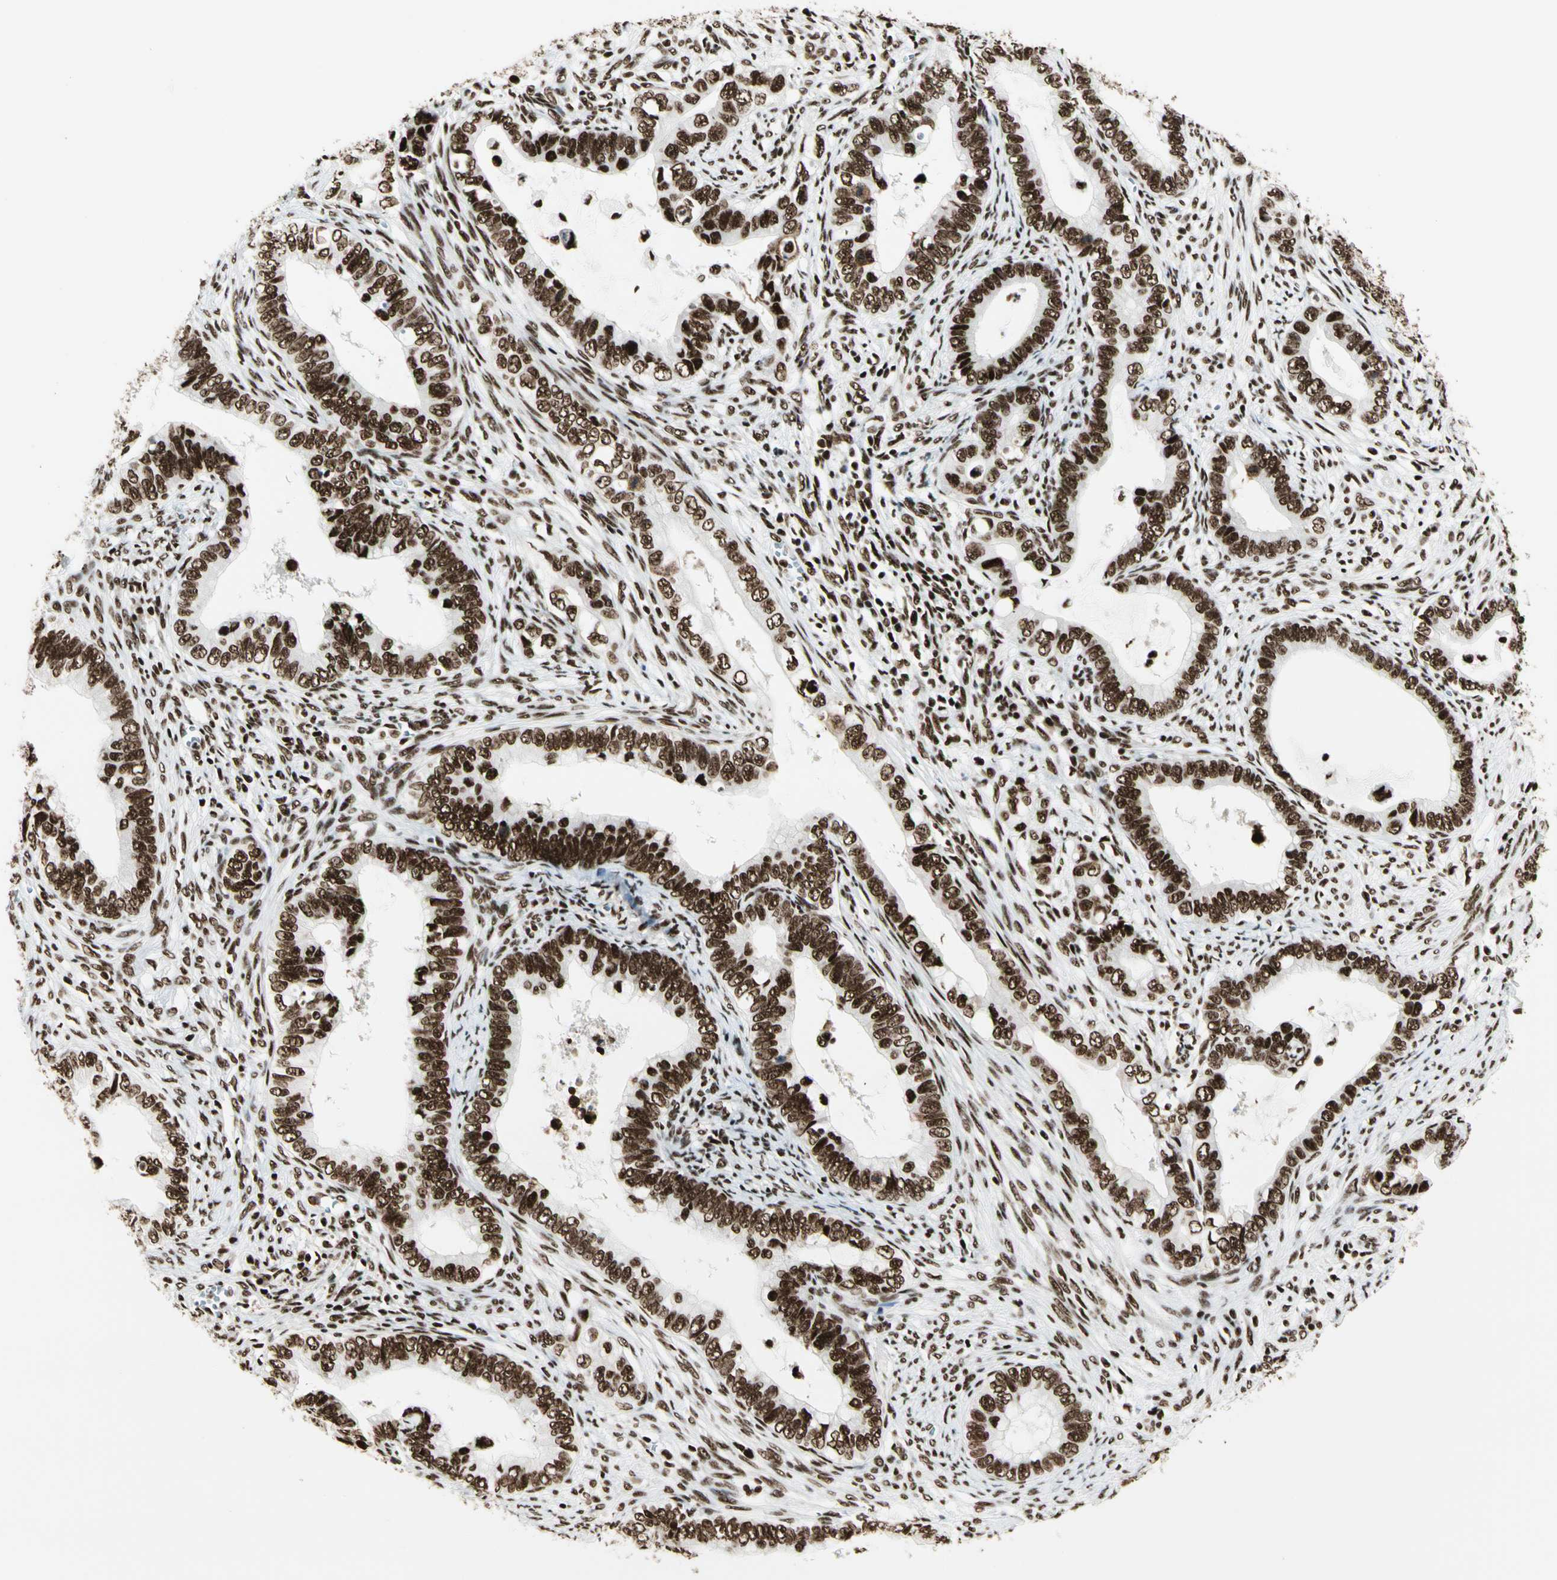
{"staining": {"intensity": "strong", "quantity": ">75%", "location": "nuclear"}, "tissue": "cervical cancer", "cell_type": "Tumor cells", "image_type": "cancer", "snomed": [{"axis": "morphology", "description": "Adenocarcinoma, NOS"}, {"axis": "topography", "description": "Cervix"}], "caption": "A brown stain shows strong nuclear staining of a protein in human cervical cancer (adenocarcinoma) tumor cells.", "gene": "CCAR1", "patient": {"sex": "female", "age": 44}}